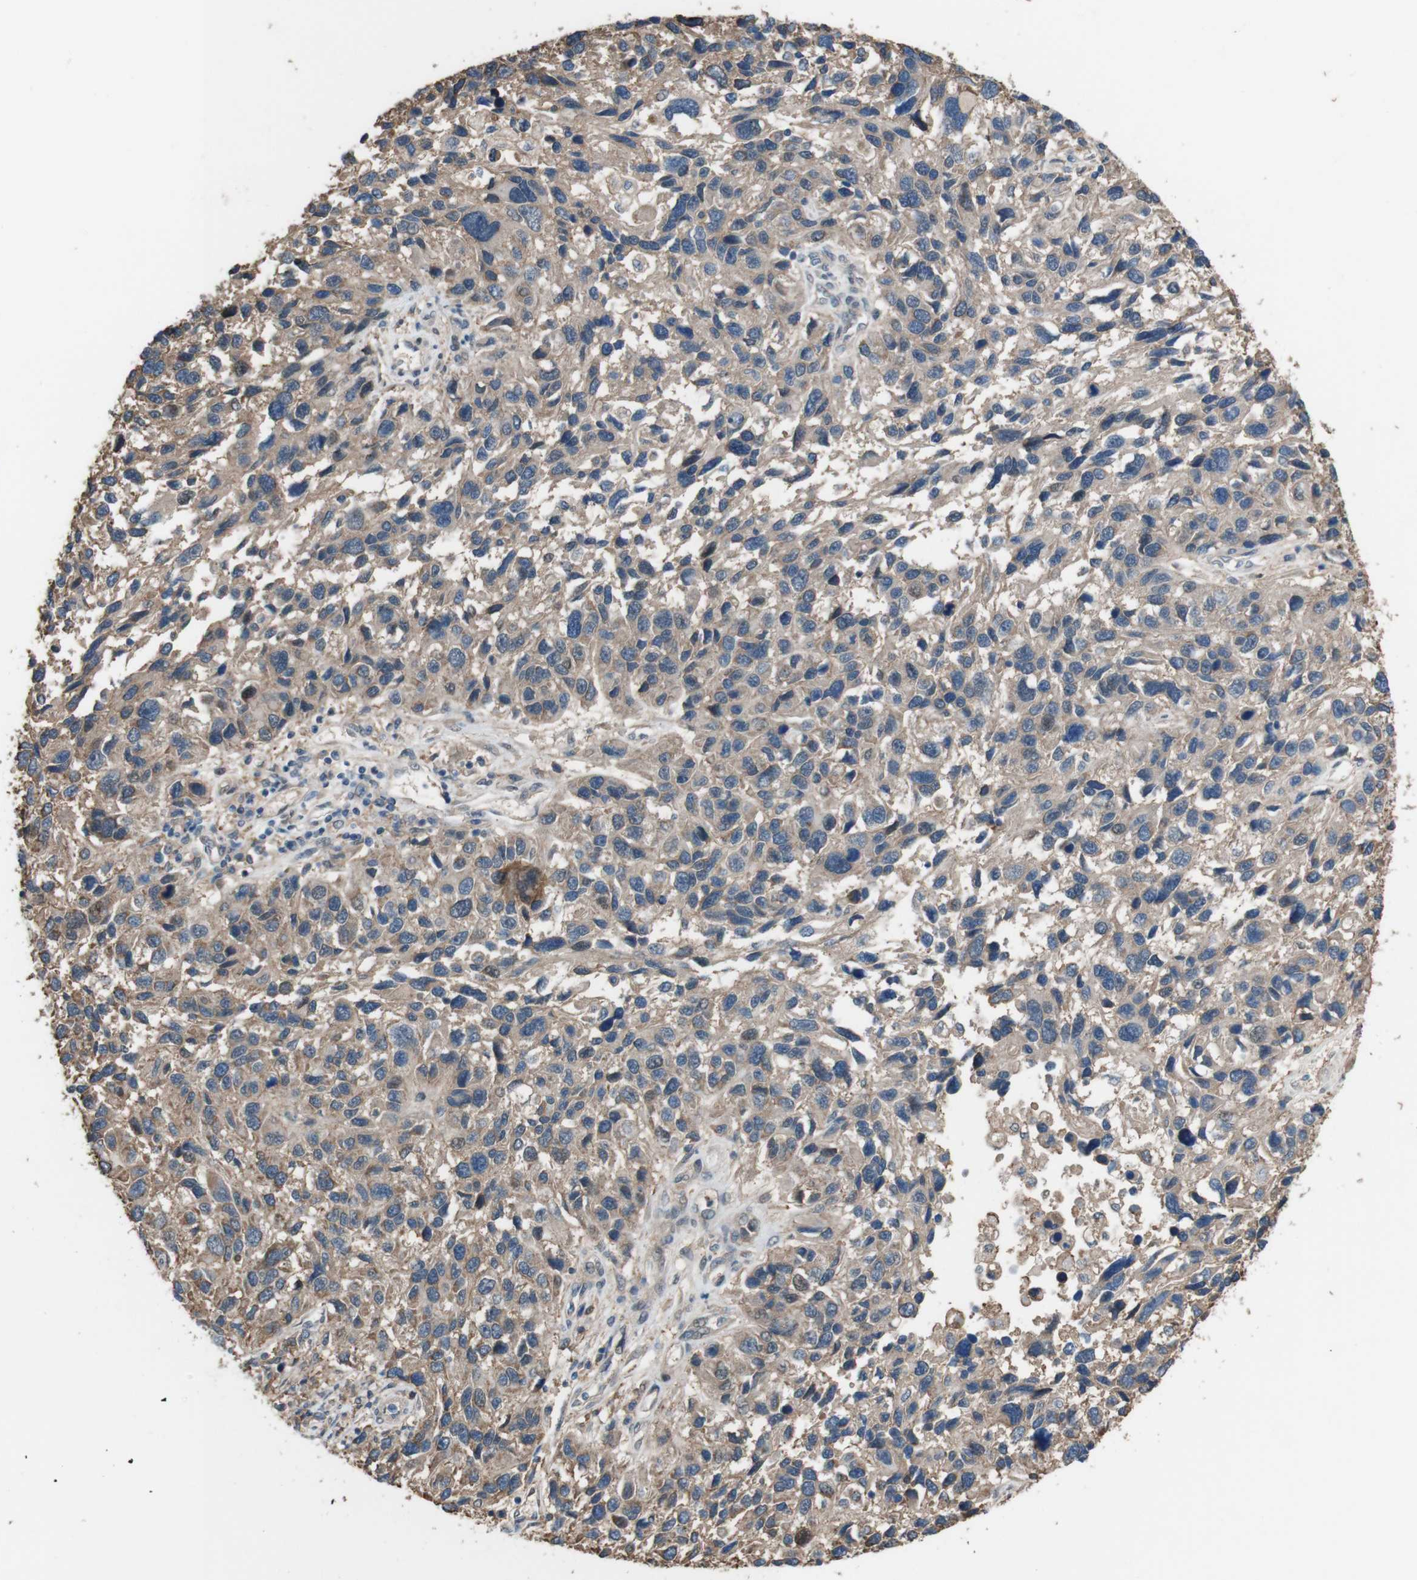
{"staining": {"intensity": "weak", "quantity": ">75%", "location": "cytoplasmic/membranous"}, "tissue": "melanoma", "cell_type": "Tumor cells", "image_type": "cancer", "snomed": [{"axis": "morphology", "description": "Malignant melanoma, NOS"}, {"axis": "topography", "description": "Skin"}], "caption": "Immunohistochemistry staining of melanoma, which demonstrates low levels of weak cytoplasmic/membranous staining in approximately >75% of tumor cells indicating weak cytoplasmic/membranous protein positivity. The staining was performed using DAB (3,3'-diaminobenzidine) (brown) for protein detection and nuclei were counterstained in hematoxylin (blue).", "gene": "ATP2B1", "patient": {"sex": "male", "age": 53}}